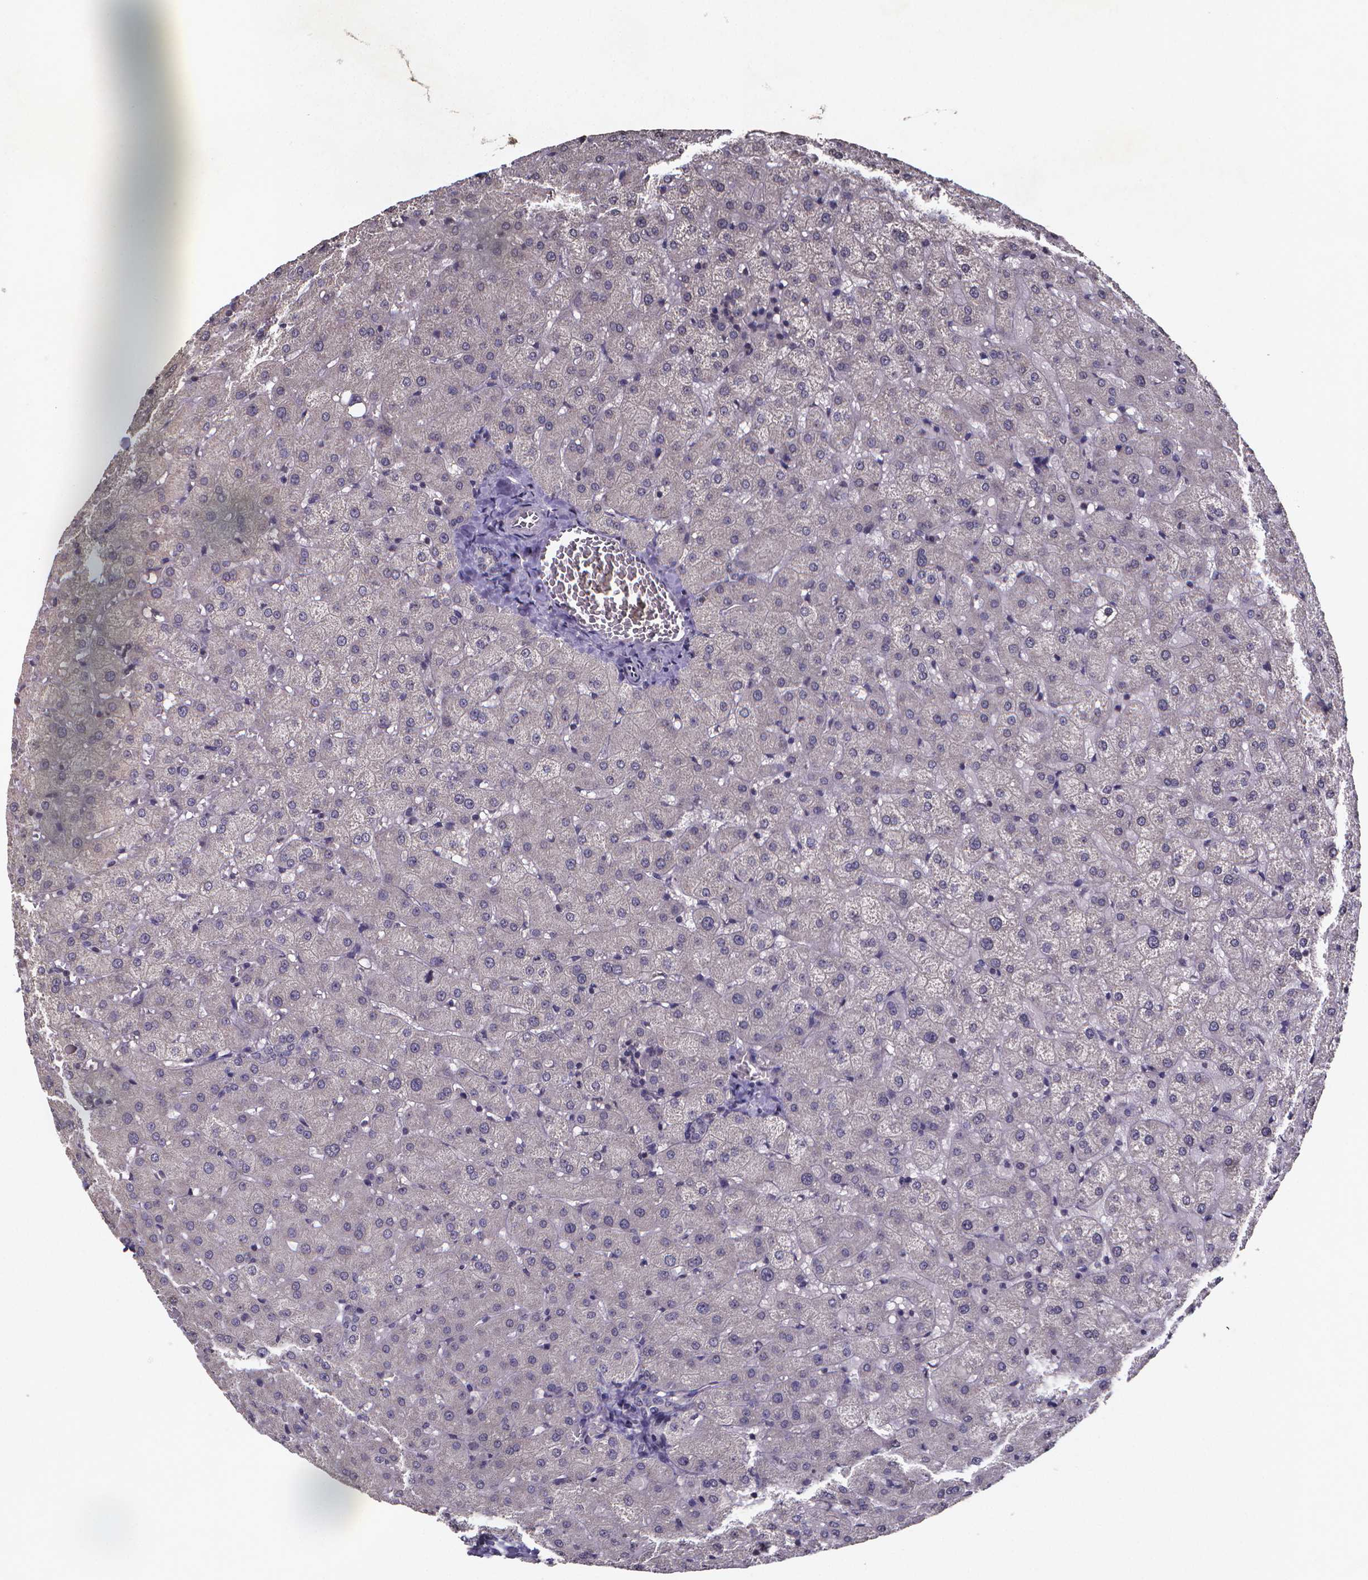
{"staining": {"intensity": "negative", "quantity": "none", "location": "none"}, "tissue": "liver", "cell_type": "Cholangiocytes", "image_type": "normal", "snomed": [{"axis": "morphology", "description": "Normal tissue, NOS"}, {"axis": "topography", "description": "Liver"}], "caption": "The micrograph demonstrates no staining of cholangiocytes in benign liver. The staining was performed using DAB (3,3'-diaminobenzidine) to visualize the protein expression in brown, while the nuclei were stained in blue with hematoxylin (Magnification: 20x).", "gene": "TP73", "patient": {"sex": "female", "age": 50}}